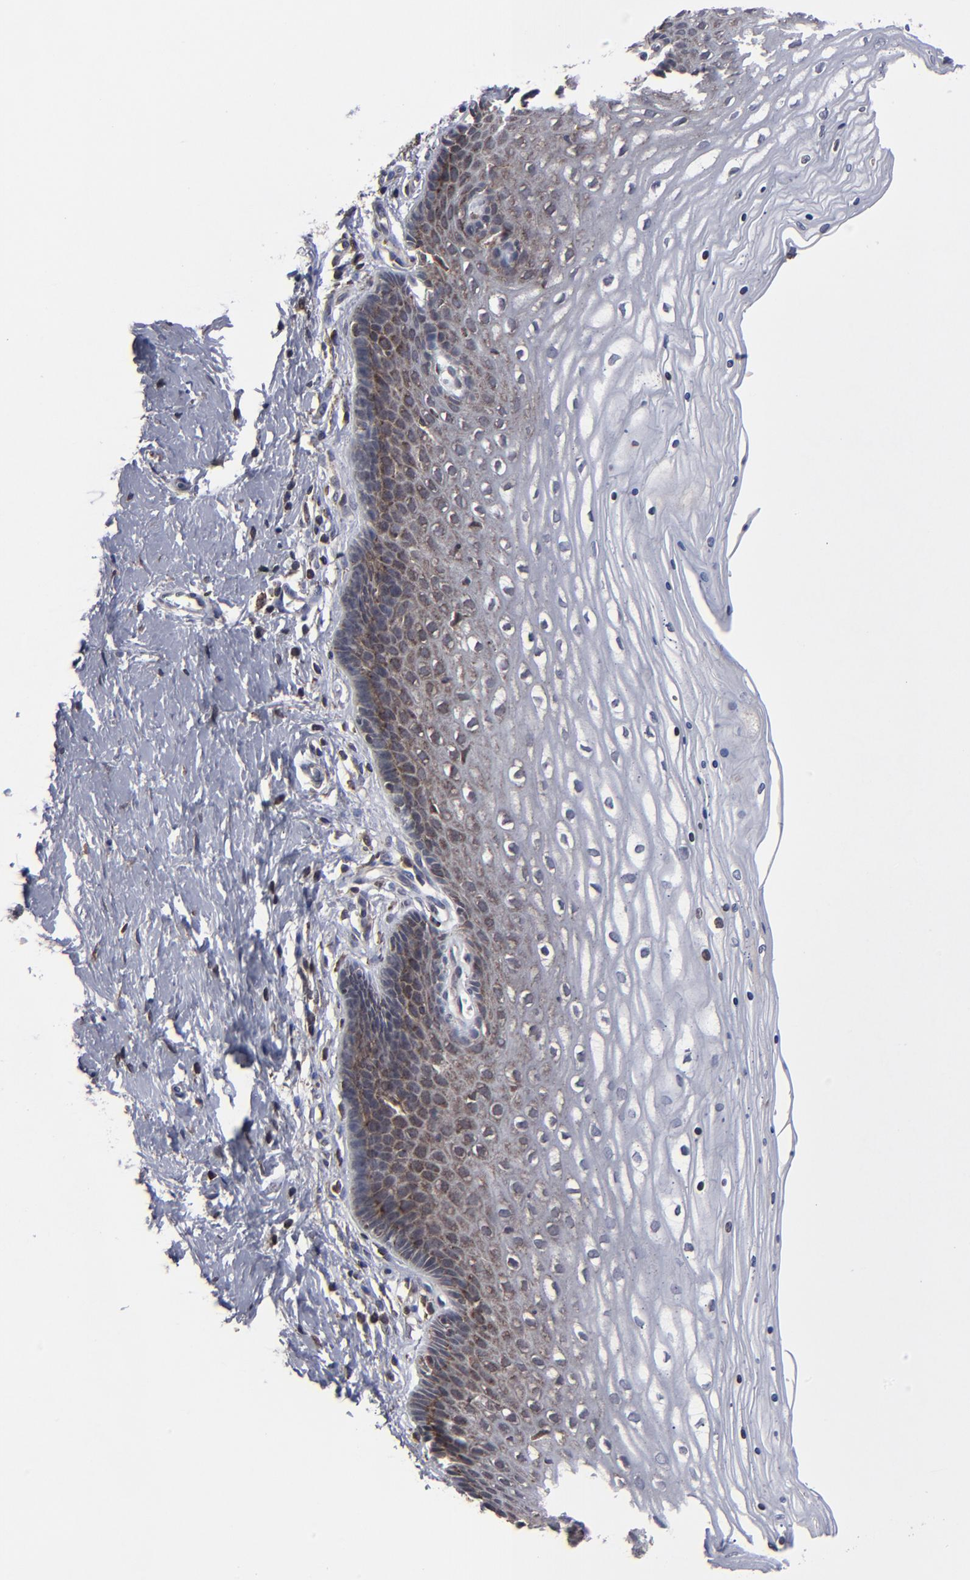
{"staining": {"intensity": "moderate", "quantity": ">75%", "location": "cytoplasmic/membranous"}, "tissue": "cervix", "cell_type": "Glandular cells", "image_type": "normal", "snomed": [{"axis": "morphology", "description": "Normal tissue, NOS"}, {"axis": "topography", "description": "Cervix"}], "caption": "A histopathology image of human cervix stained for a protein demonstrates moderate cytoplasmic/membranous brown staining in glandular cells.", "gene": "KIAA2026", "patient": {"sex": "female", "age": 39}}